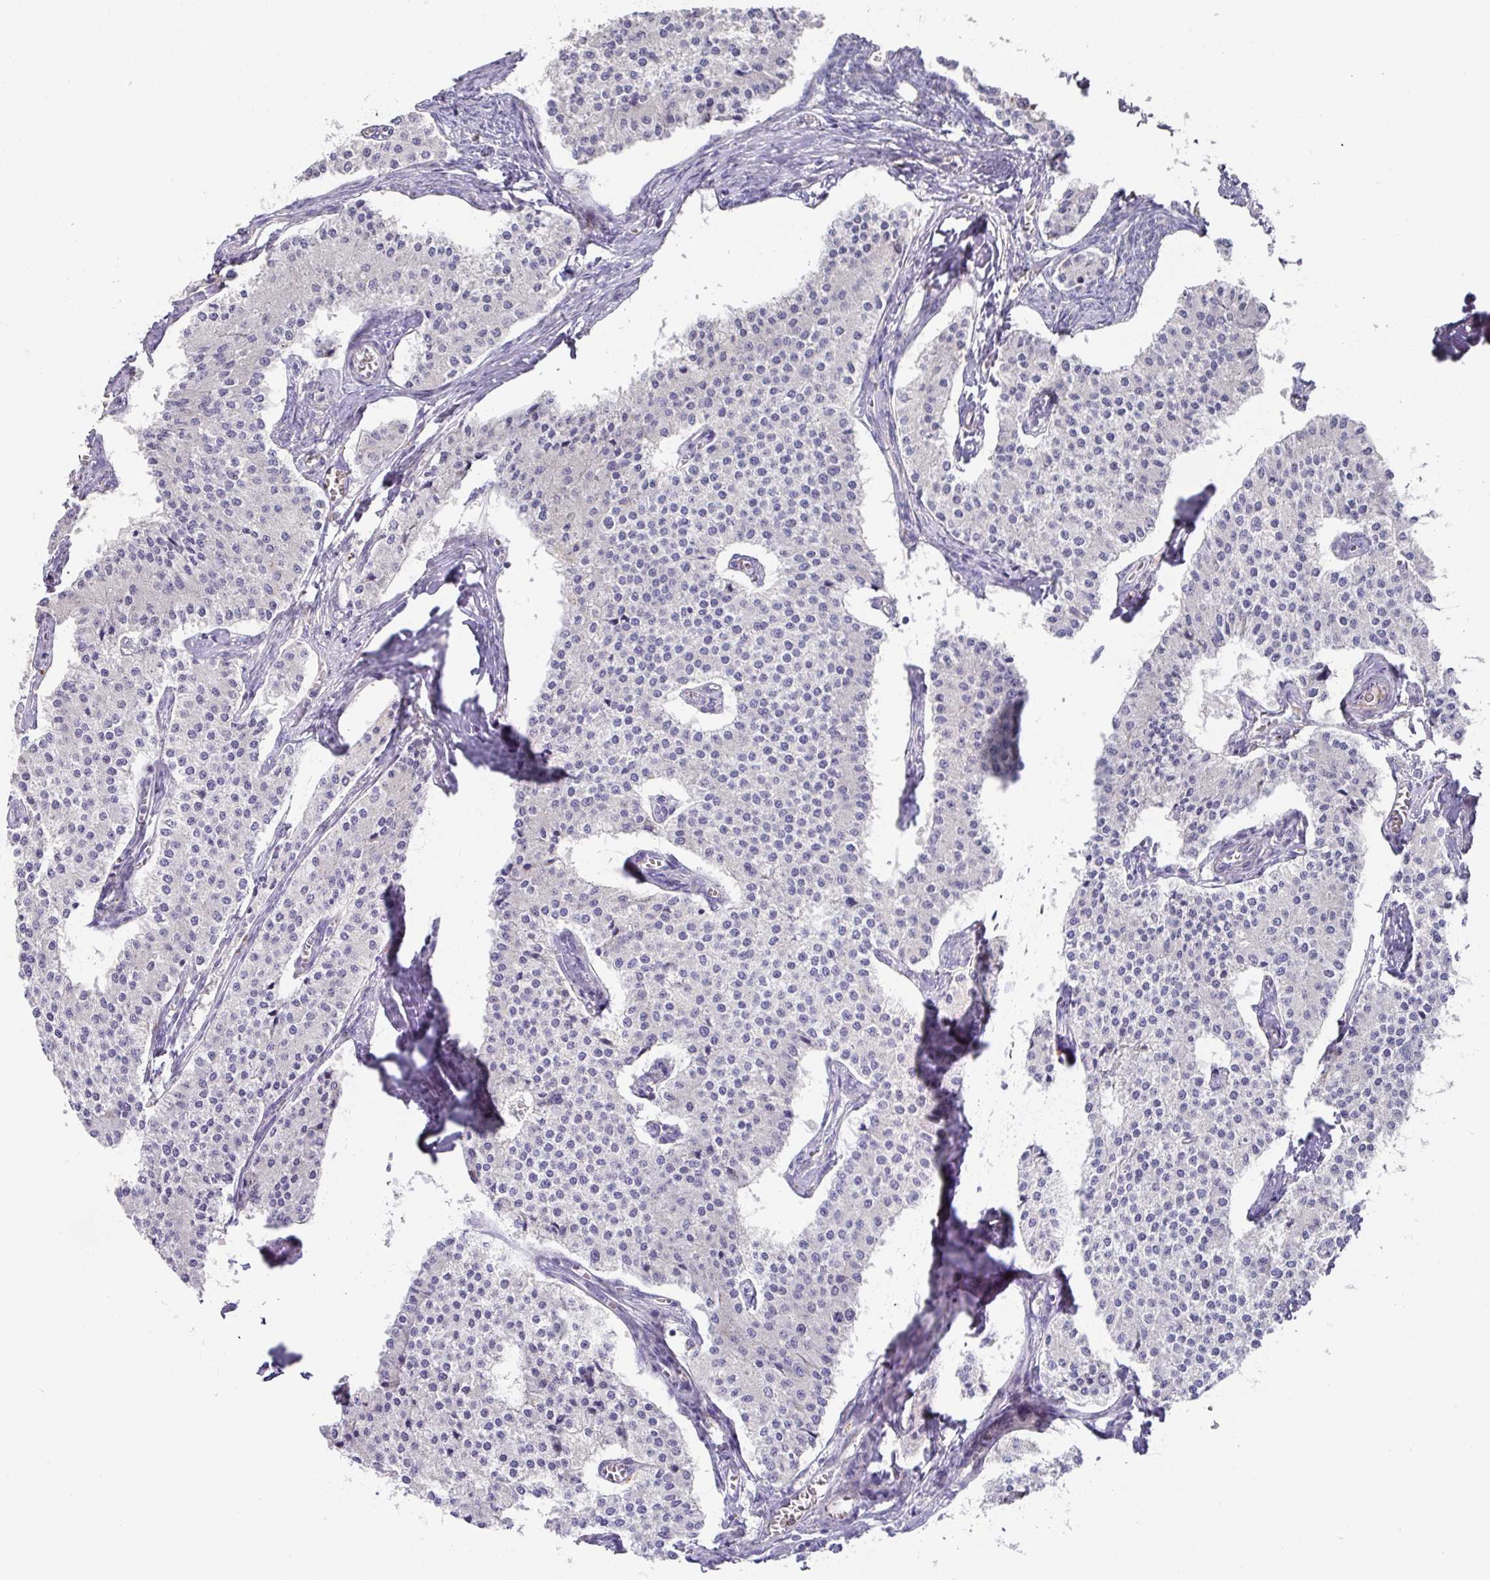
{"staining": {"intensity": "negative", "quantity": "none", "location": "none"}, "tissue": "carcinoid", "cell_type": "Tumor cells", "image_type": "cancer", "snomed": [{"axis": "morphology", "description": "Carcinoid, malignant, NOS"}, {"axis": "topography", "description": "Colon"}], "caption": "High magnification brightfield microscopy of malignant carcinoid stained with DAB (3,3'-diaminobenzidine) (brown) and counterstained with hematoxylin (blue): tumor cells show no significant positivity.", "gene": "TARM1", "patient": {"sex": "female", "age": 52}}